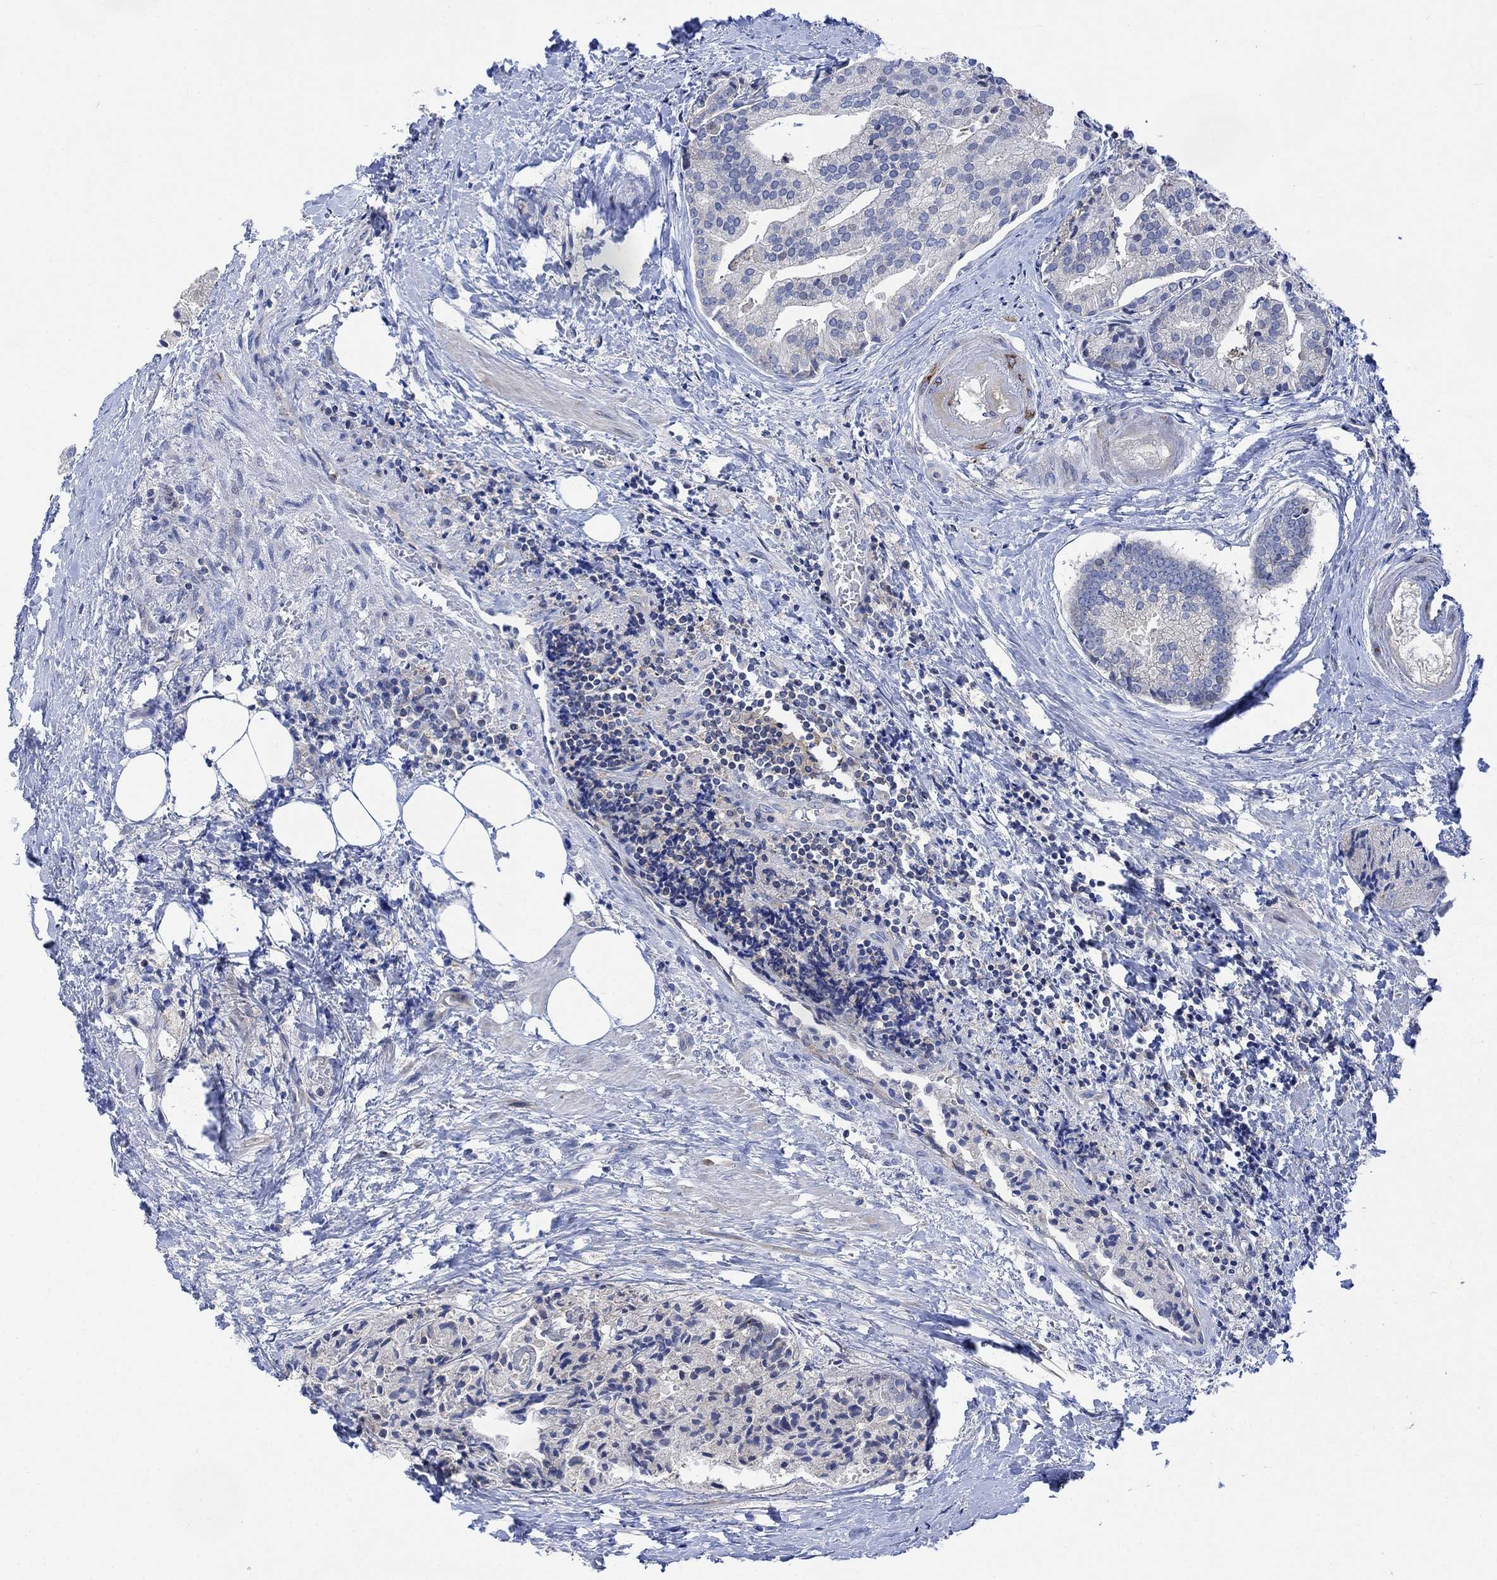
{"staining": {"intensity": "negative", "quantity": "none", "location": "none"}, "tissue": "prostate cancer", "cell_type": "Tumor cells", "image_type": "cancer", "snomed": [{"axis": "morphology", "description": "Adenocarcinoma, NOS"}, {"axis": "topography", "description": "Prostate and seminal vesicle, NOS"}, {"axis": "topography", "description": "Prostate"}], "caption": "This is an immunohistochemistry photomicrograph of adenocarcinoma (prostate). There is no staining in tumor cells.", "gene": "ARSK", "patient": {"sex": "male", "age": 44}}